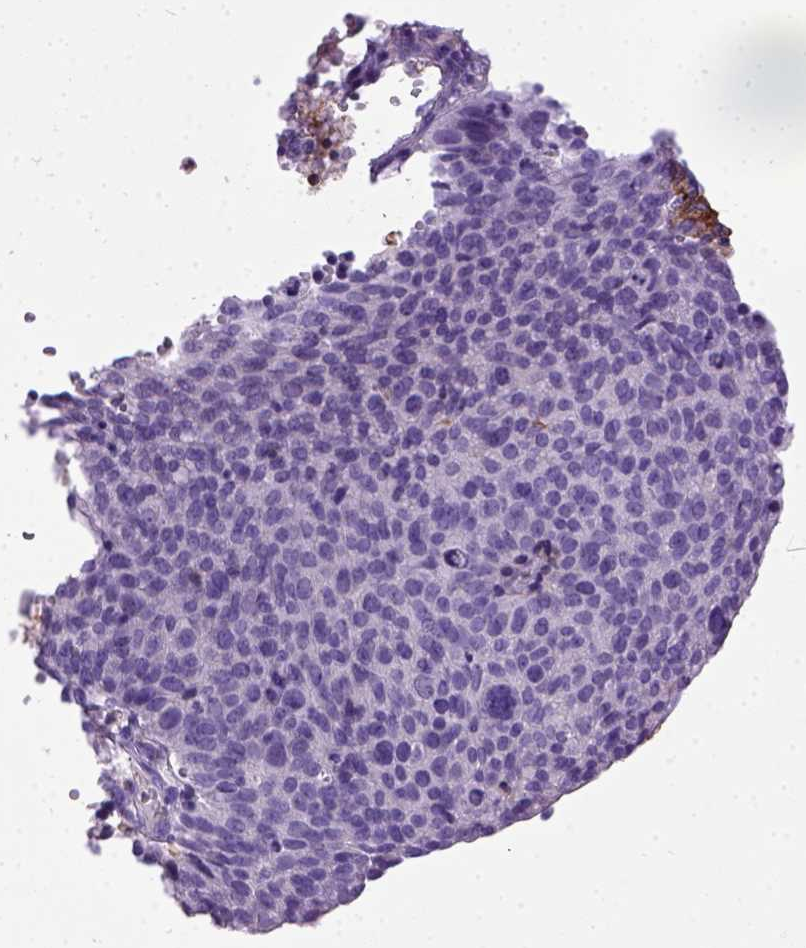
{"staining": {"intensity": "negative", "quantity": "none", "location": "none"}, "tissue": "ovarian cancer", "cell_type": "Tumor cells", "image_type": "cancer", "snomed": [{"axis": "morphology", "description": "Carcinoma, endometroid"}, {"axis": "topography", "description": "Ovary"}], "caption": "Immunohistochemistry photomicrograph of neoplastic tissue: ovarian cancer stained with DAB exhibits no significant protein positivity in tumor cells.", "gene": "ITGAX", "patient": {"sex": "female", "age": 58}}